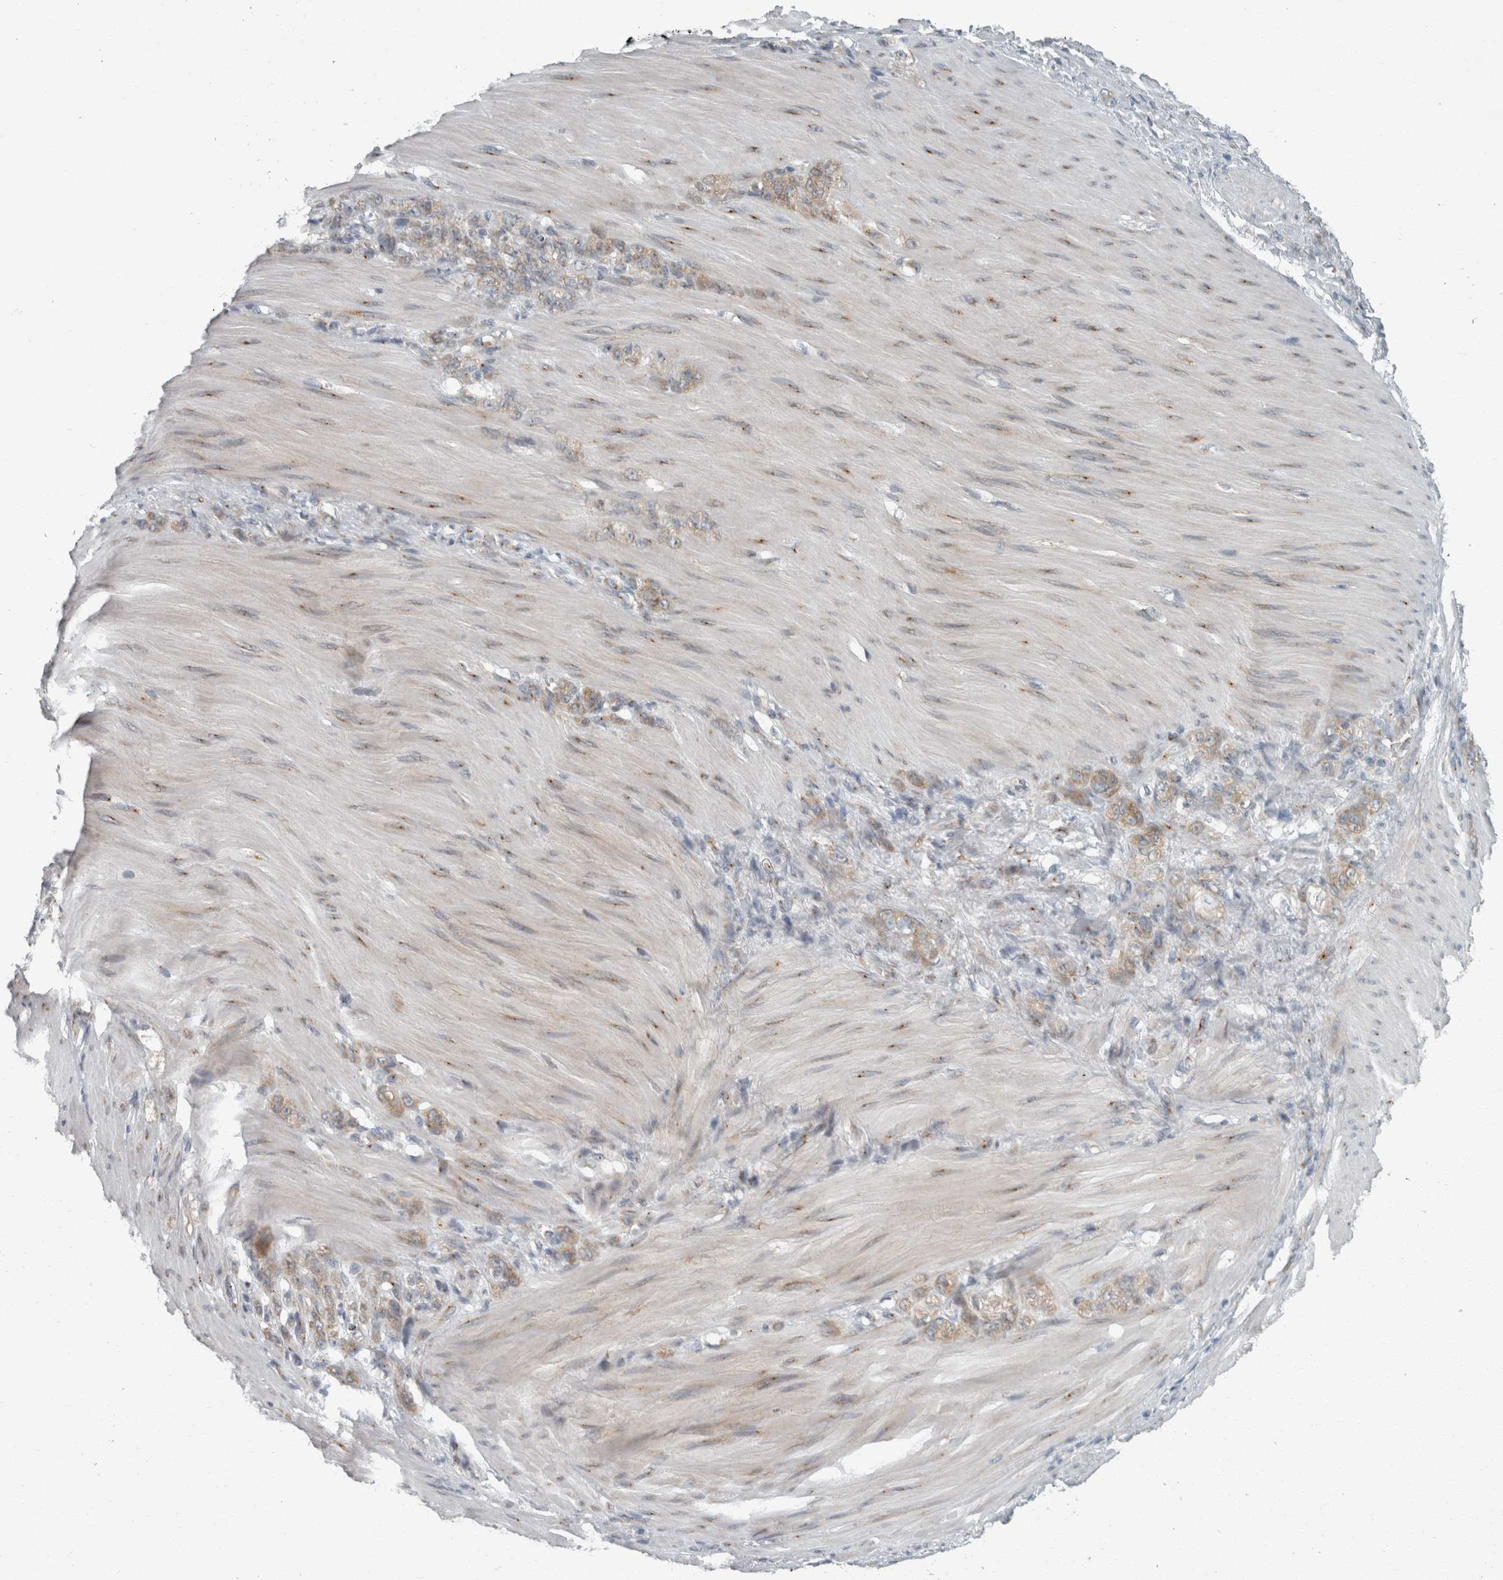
{"staining": {"intensity": "weak", "quantity": ">75%", "location": "cytoplasmic/membranous"}, "tissue": "stomach cancer", "cell_type": "Tumor cells", "image_type": "cancer", "snomed": [{"axis": "morphology", "description": "Normal tissue, NOS"}, {"axis": "morphology", "description": "Adenocarcinoma, NOS"}, {"axis": "topography", "description": "Stomach"}], "caption": "This photomicrograph demonstrates stomach cancer stained with immunohistochemistry to label a protein in brown. The cytoplasmic/membranous of tumor cells show weak positivity for the protein. Nuclei are counter-stained blue.", "gene": "KIF1C", "patient": {"sex": "male", "age": 82}}